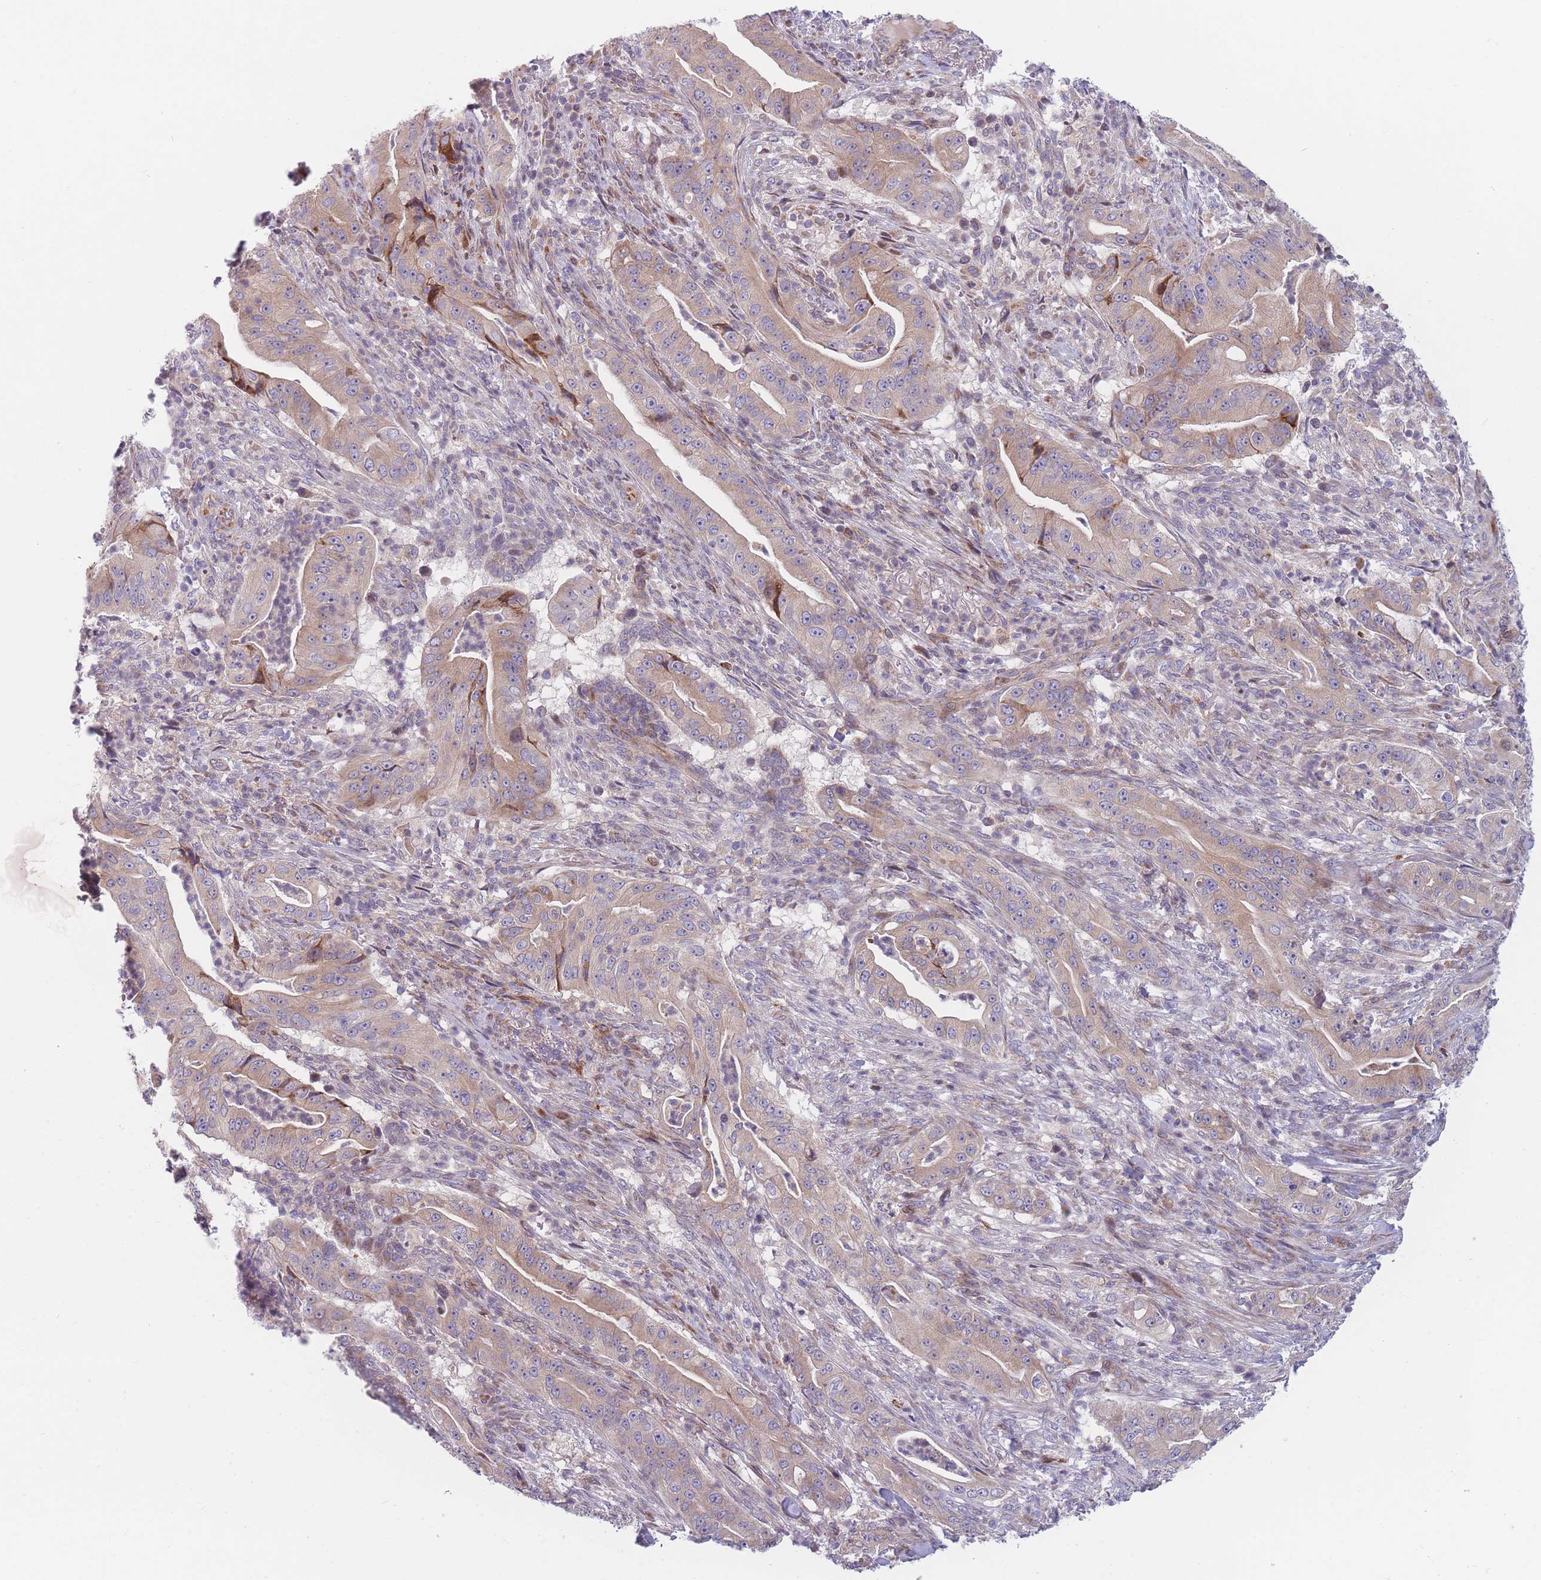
{"staining": {"intensity": "moderate", "quantity": ">75%", "location": "cytoplasmic/membranous"}, "tissue": "pancreatic cancer", "cell_type": "Tumor cells", "image_type": "cancer", "snomed": [{"axis": "morphology", "description": "Adenocarcinoma, NOS"}, {"axis": "topography", "description": "Pancreas"}], "caption": "Moderate cytoplasmic/membranous positivity for a protein is appreciated in approximately >75% of tumor cells of adenocarcinoma (pancreatic) using immunohistochemistry (IHC).", "gene": "TMEM131L", "patient": {"sex": "male", "age": 71}}